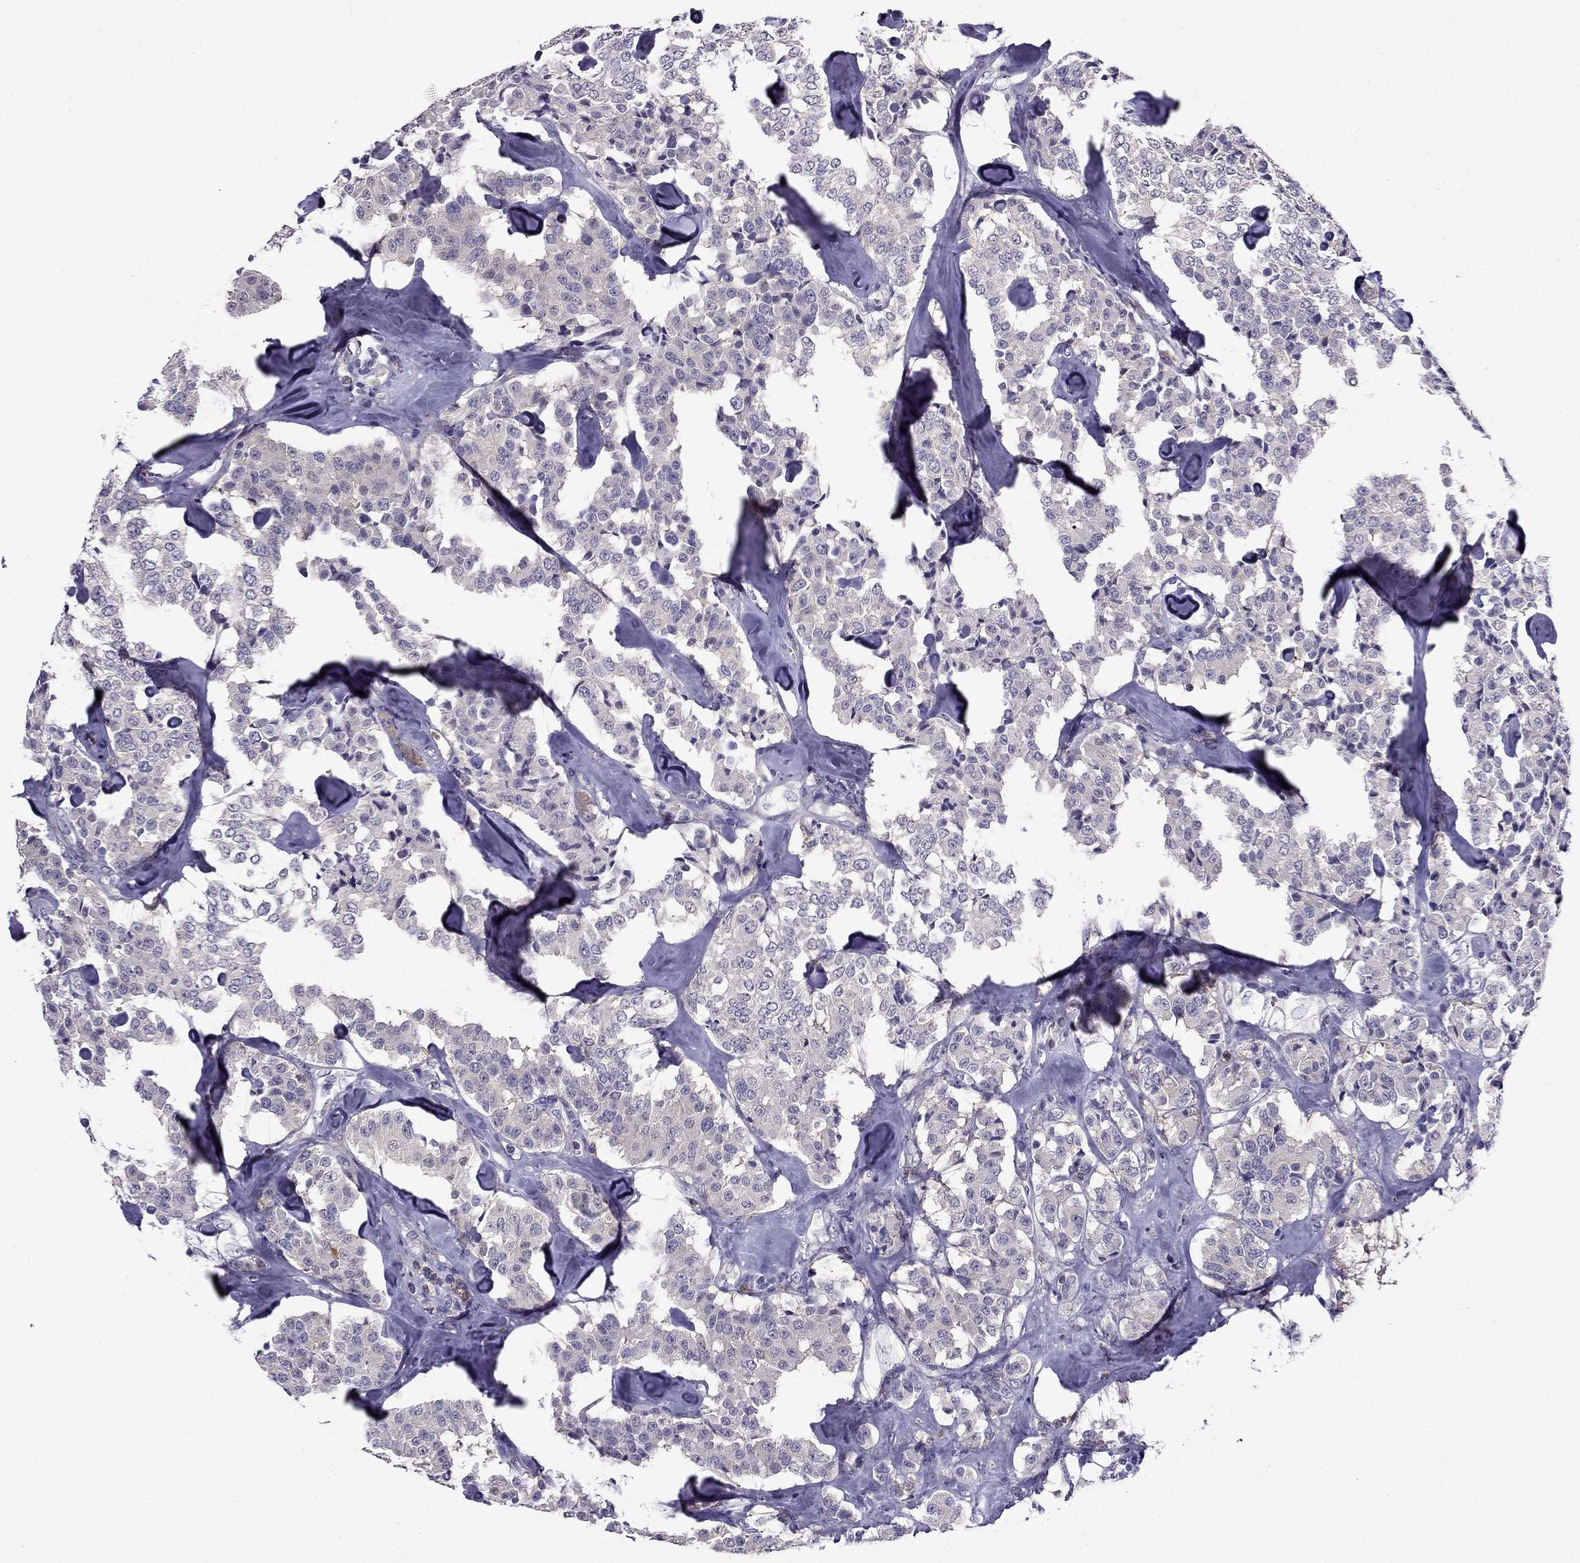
{"staining": {"intensity": "negative", "quantity": "none", "location": "none"}, "tissue": "carcinoid", "cell_type": "Tumor cells", "image_type": "cancer", "snomed": [{"axis": "morphology", "description": "Carcinoid, malignant, NOS"}, {"axis": "topography", "description": "Pancreas"}], "caption": "Tumor cells are negative for protein expression in human carcinoid.", "gene": "AAK1", "patient": {"sex": "male", "age": 41}}